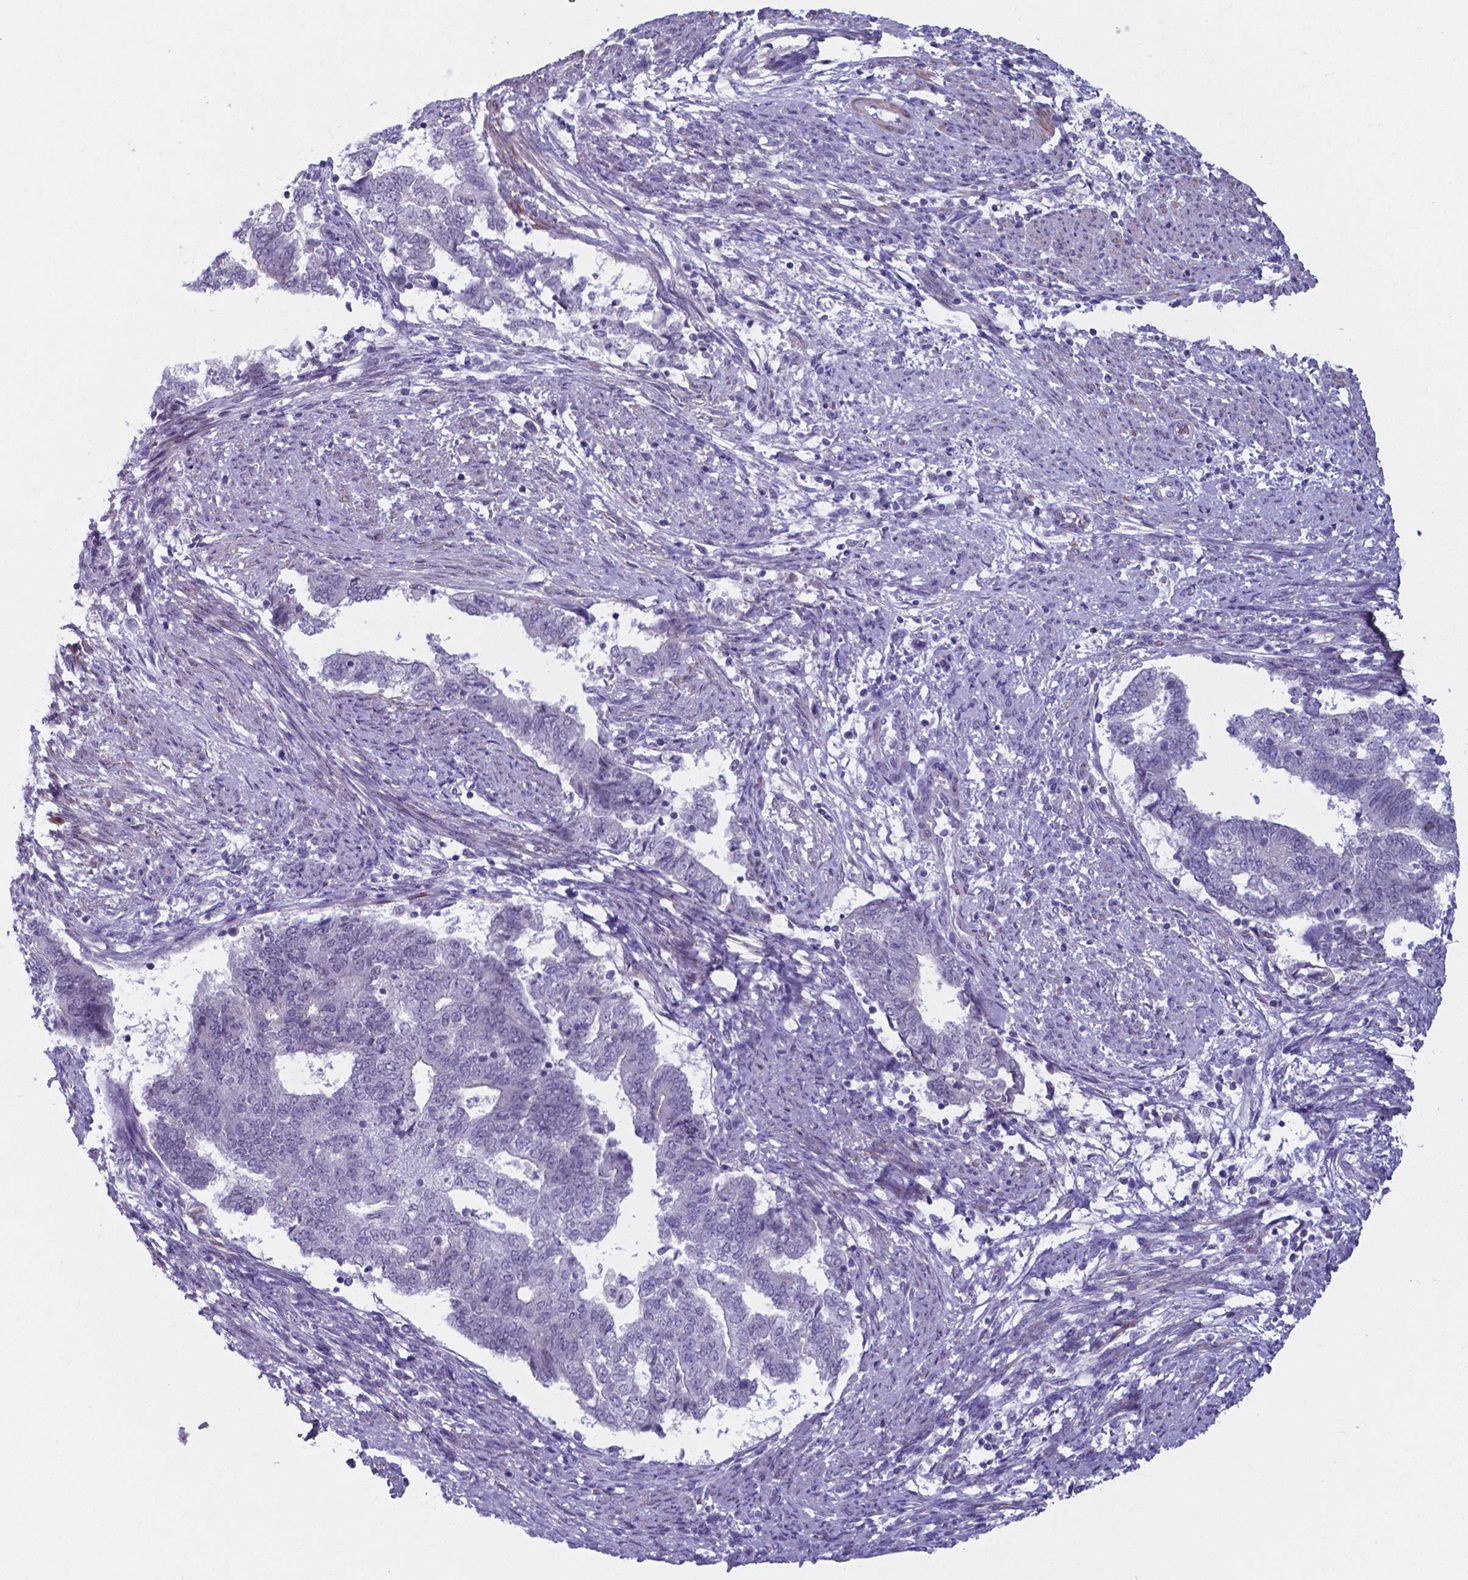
{"staining": {"intensity": "negative", "quantity": "none", "location": "none"}, "tissue": "endometrial cancer", "cell_type": "Tumor cells", "image_type": "cancer", "snomed": [{"axis": "morphology", "description": "Adenocarcinoma, NOS"}, {"axis": "topography", "description": "Endometrium"}], "caption": "High magnification brightfield microscopy of adenocarcinoma (endometrial) stained with DAB (brown) and counterstained with hematoxylin (blue): tumor cells show no significant staining. Brightfield microscopy of immunohistochemistry stained with DAB (3,3'-diaminobenzidine) (brown) and hematoxylin (blue), captured at high magnification.", "gene": "AP5B1", "patient": {"sex": "female", "age": 65}}